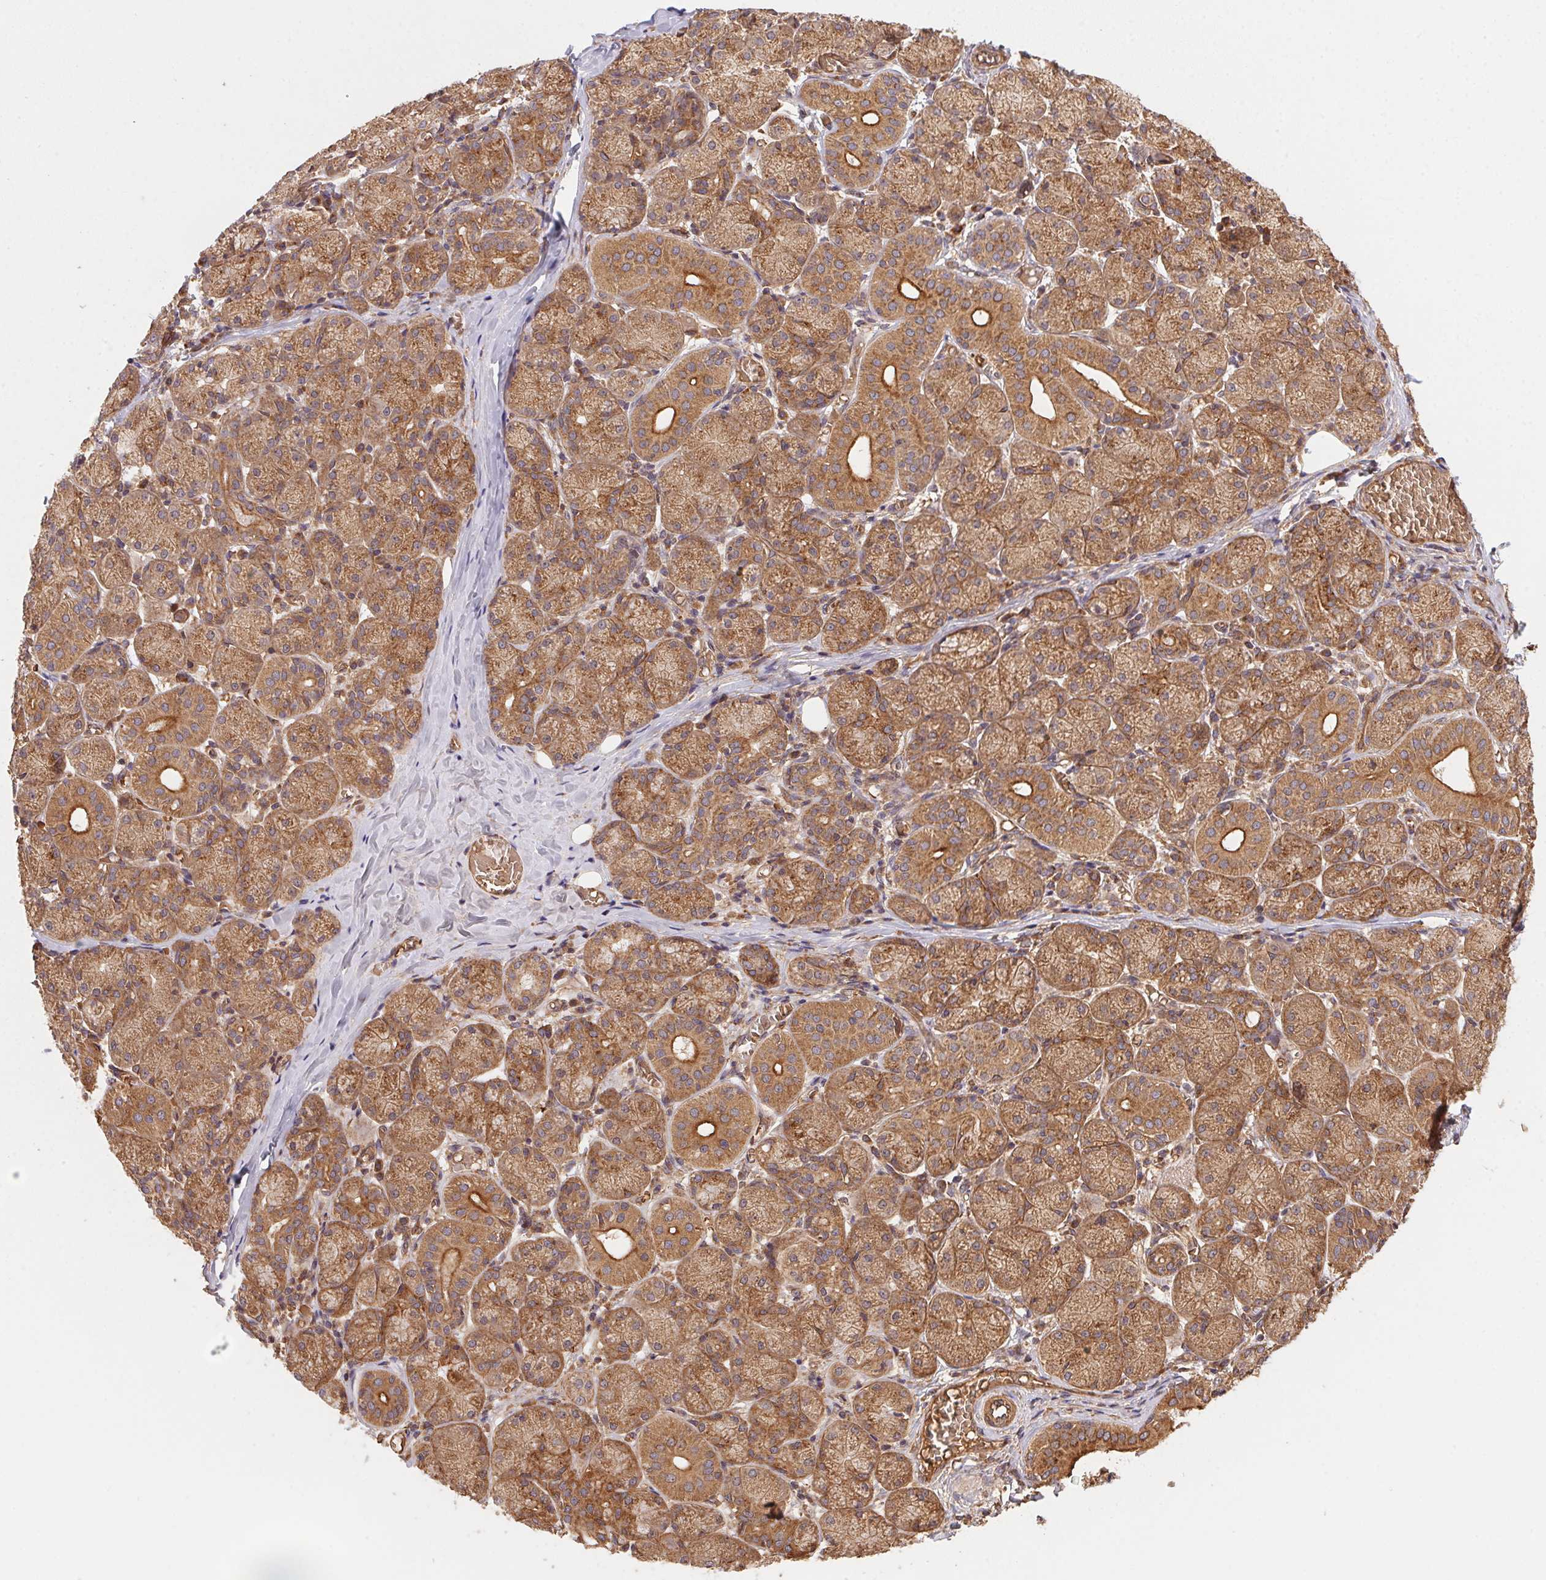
{"staining": {"intensity": "moderate", "quantity": ">75%", "location": "cytoplasmic/membranous"}, "tissue": "salivary gland", "cell_type": "Glandular cells", "image_type": "normal", "snomed": [{"axis": "morphology", "description": "Normal tissue, NOS"}, {"axis": "topography", "description": "Salivary gland"}, {"axis": "topography", "description": "Peripheral nerve tissue"}], "caption": "A brown stain shows moderate cytoplasmic/membranous staining of a protein in glandular cells of benign human salivary gland.", "gene": "USE1", "patient": {"sex": "female", "age": 24}}